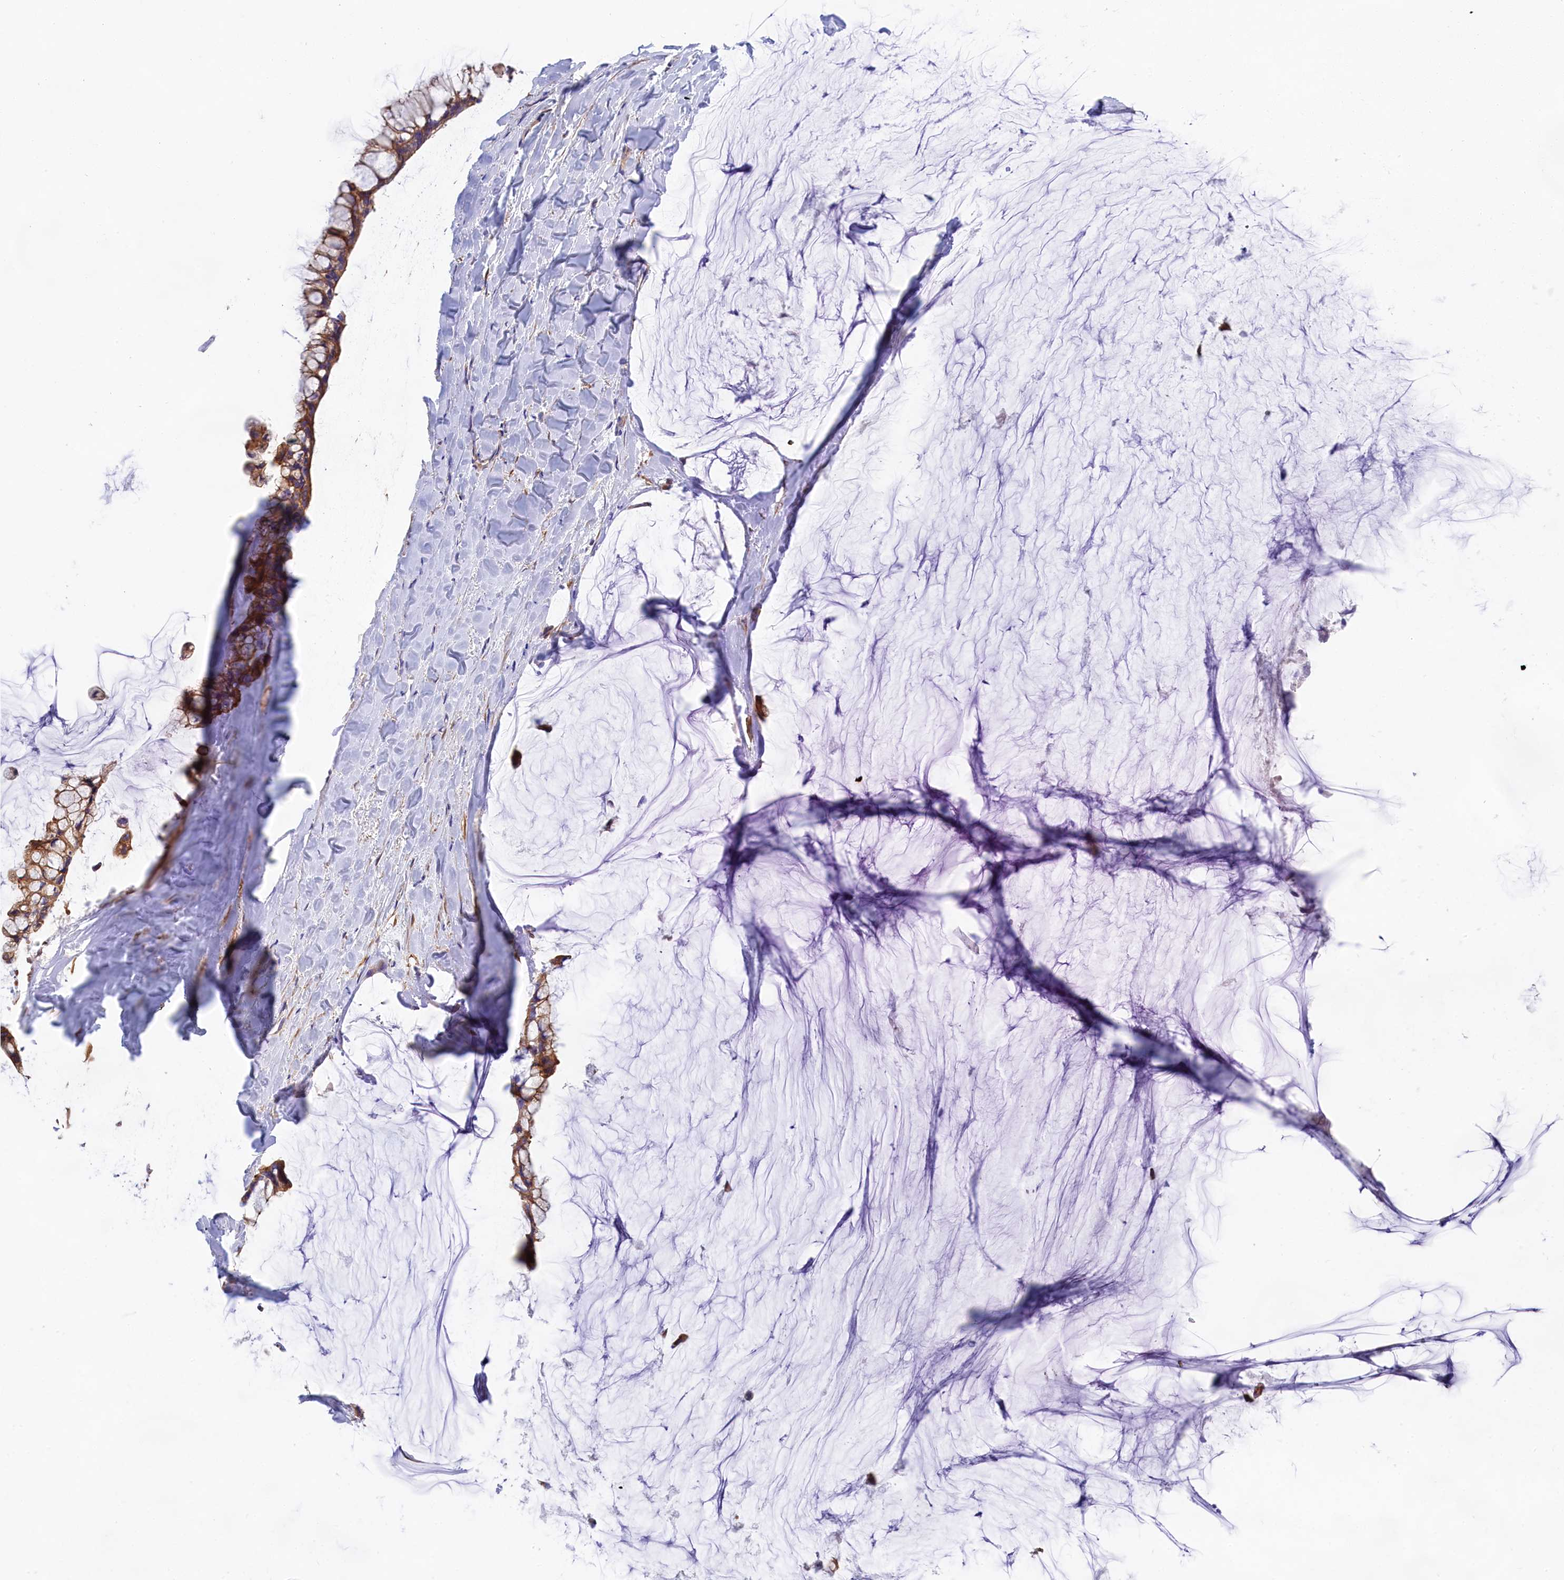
{"staining": {"intensity": "moderate", "quantity": ">75%", "location": "cytoplasmic/membranous"}, "tissue": "ovarian cancer", "cell_type": "Tumor cells", "image_type": "cancer", "snomed": [{"axis": "morphology", "description": "Cystadenocarcinoma, mucinous, NOS"}, {"axis": "topography", "description": "Ovary"}], "caption": "Mucinous cystadenocarcinoma (ovarian) tissue exhibits moderate cytoplasmic/membranous staining in about >75% of tumor cells, visualized by immunohistochemistry.", "gene": "PPP1R13L", "patient": {"sex": "female", "age": 39}}